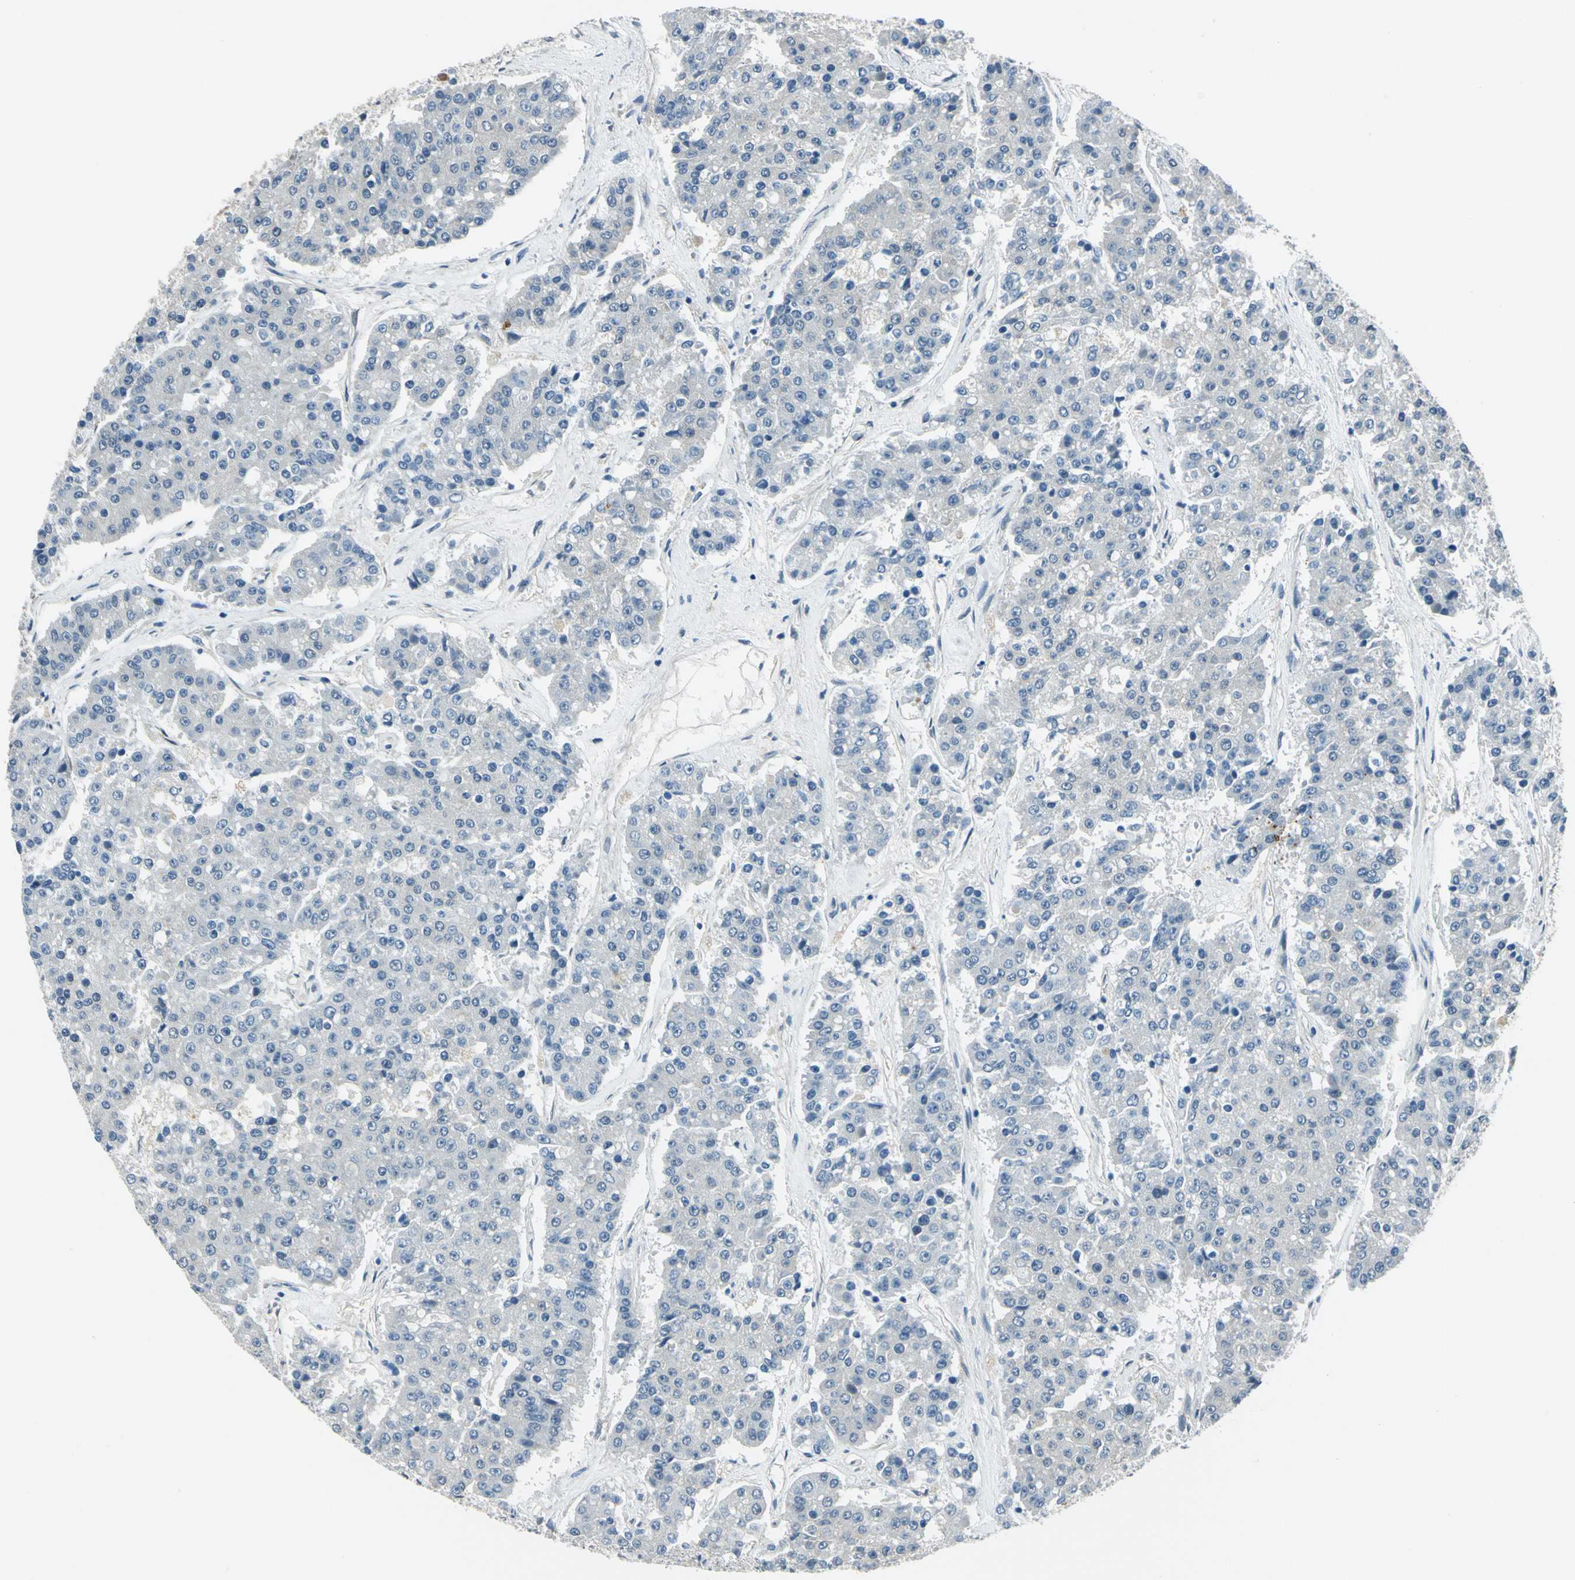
{"staining": {"intensity": "negative", "quantity": "none", "location": "none"}, "tissue": "pancreatic cancer", "cell_type": "Tumor cells", "image_type": "cancer", "snomed": [{"axis": "morphology", "description": "Adenocarcinoma, NOS"}, {"axis": "topography", "description": "Pancreas"}], "caption": "High power microscopy photomicrograph of an immunohistochemistry image of pancreatic cancer, revealing no significant expression in tumor cells. The staining is performed using DAB brown chromogen with nuclei counter-stained in using hematoxylin.", "gene": "CDC42EP1", "patient": {"sex": "male", "age": 50}}